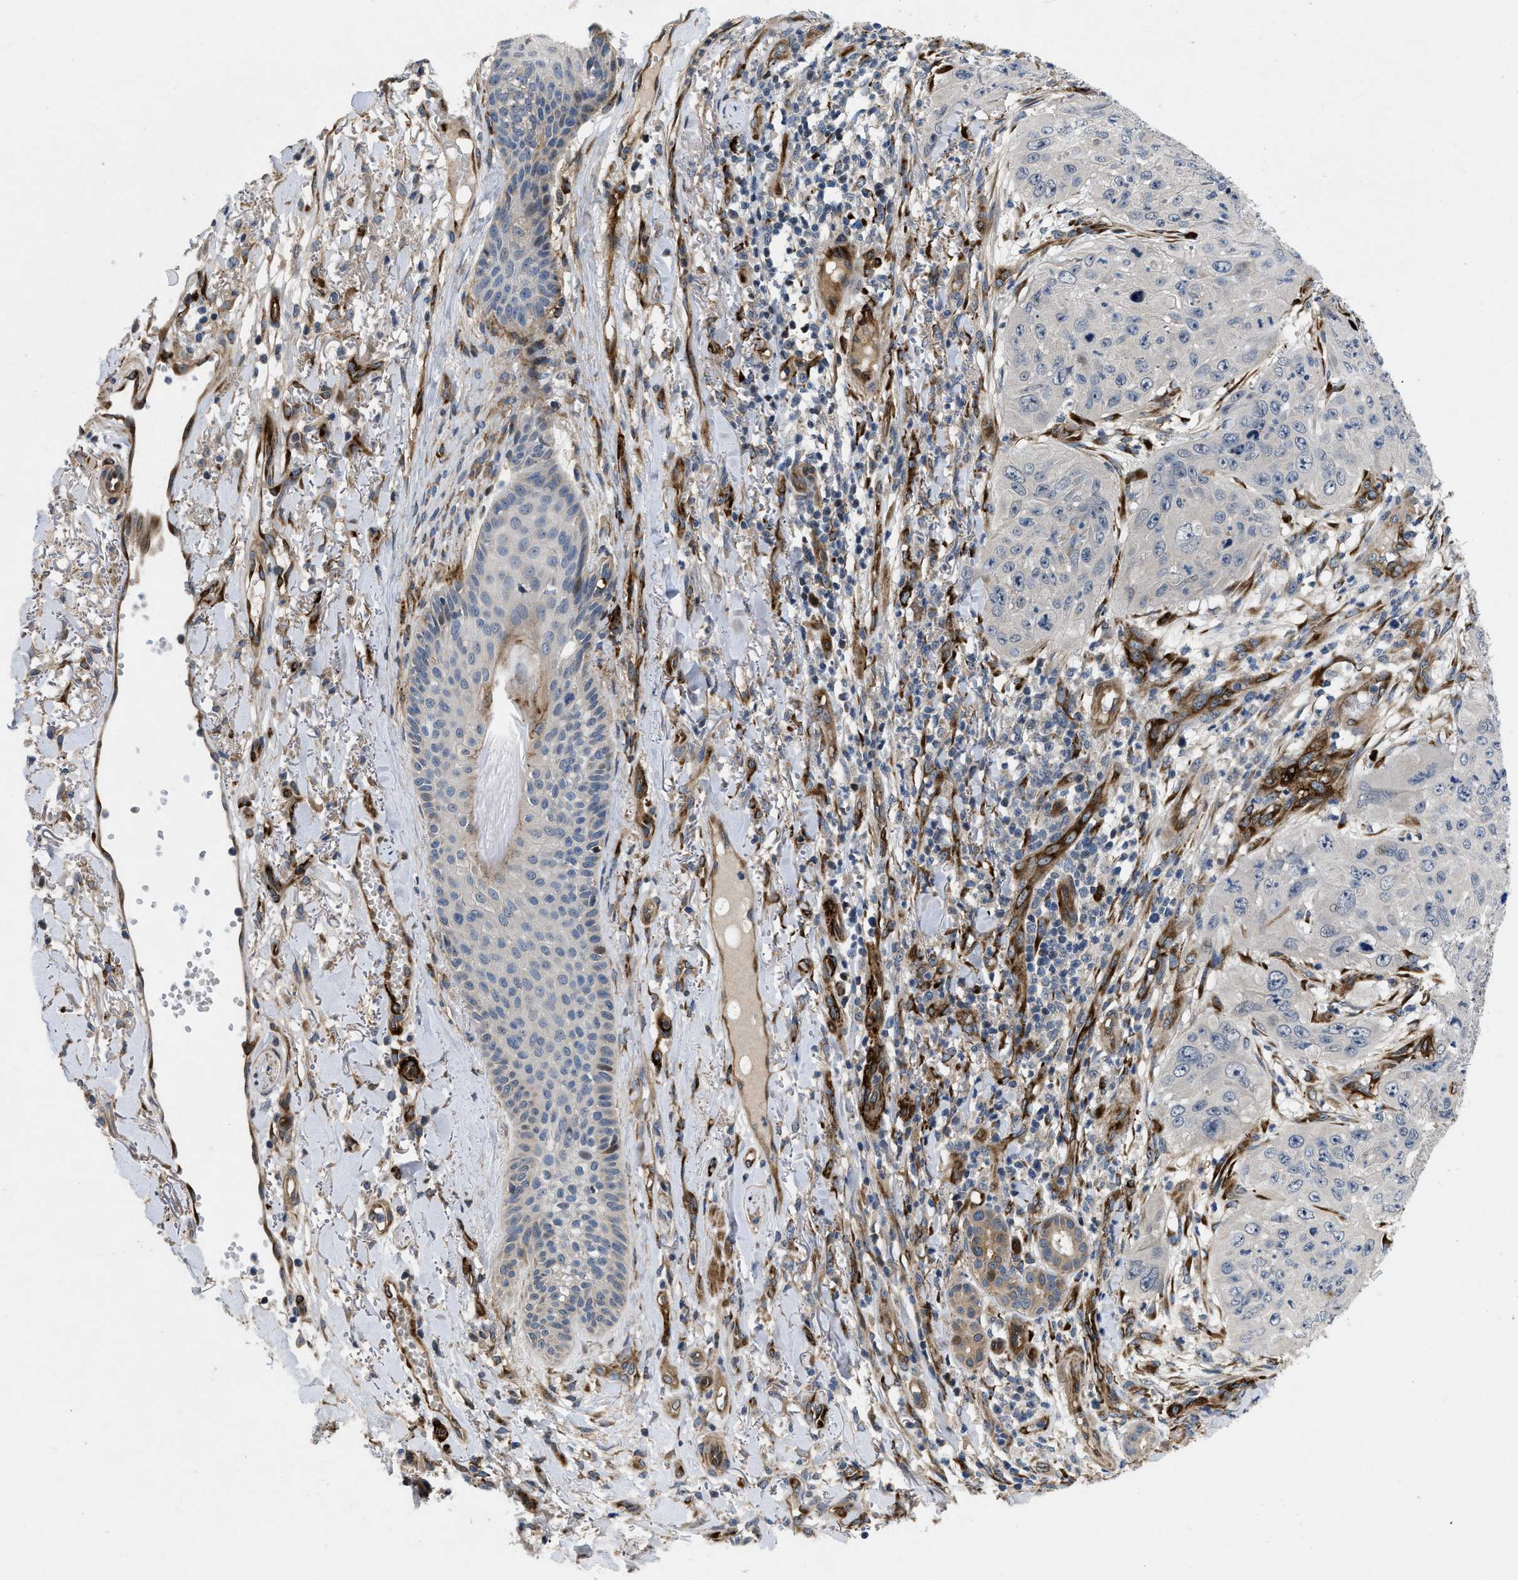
{"staining": {"intensity": "negative", "quantity": "none", "location": "none"}, "tissue": "skin cancer", "cell_type": "Tumor cells", "image_type": "cancer", "snomed": [{"axis": "morphology", "description": "Squamous cell carcinoma, NOS"}, {"axis": "topography", "description": "Skin"}], "caption": "IHC image of neoplastic tissue: human skin squamous cell carcinoma stained with DAB (3,3'-diaminobenzidine) reveals no significant protein expression in tumor cells.", "gene": "HSPA12B", "patient": {"sex": "female", "age": 80}}